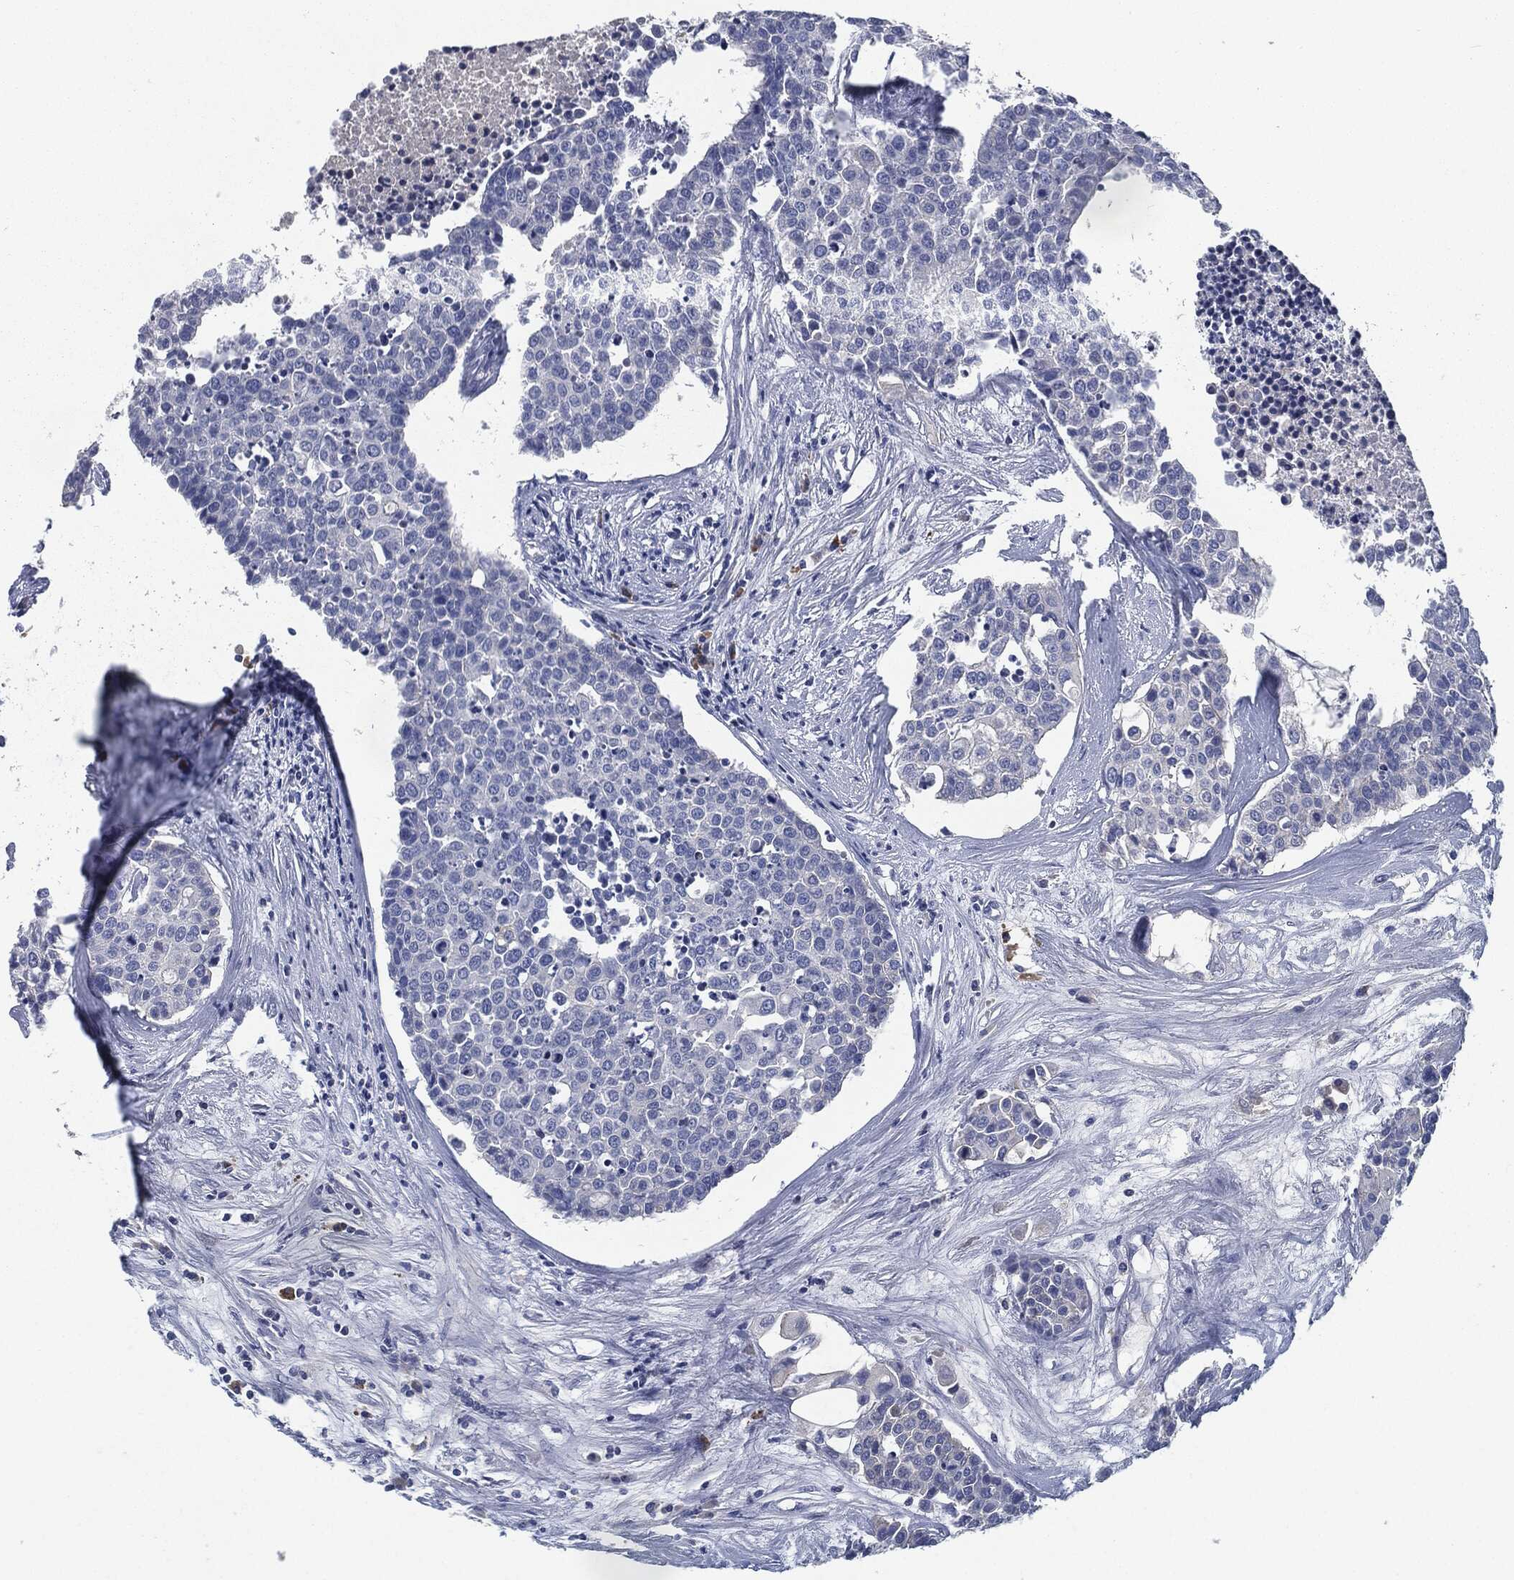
{"staining": {"intensity": "negative", "quantity": "none", "location": "none"}, "tissue": "carcinoid", "cell_type": "Tumor cells", "image_type": "cancer", "snomed": [{"axis": "morphology", "description": "Carcinoid, malignant, NOS"}, {"axis": "topography", "description": "Colon"}], "caption": "Malignant carcinoid stained for a protein using immunohistochemistry shows no expression tumor cells.", "gene": "CD27", "patient": {"sex": "male", "age": 81}}